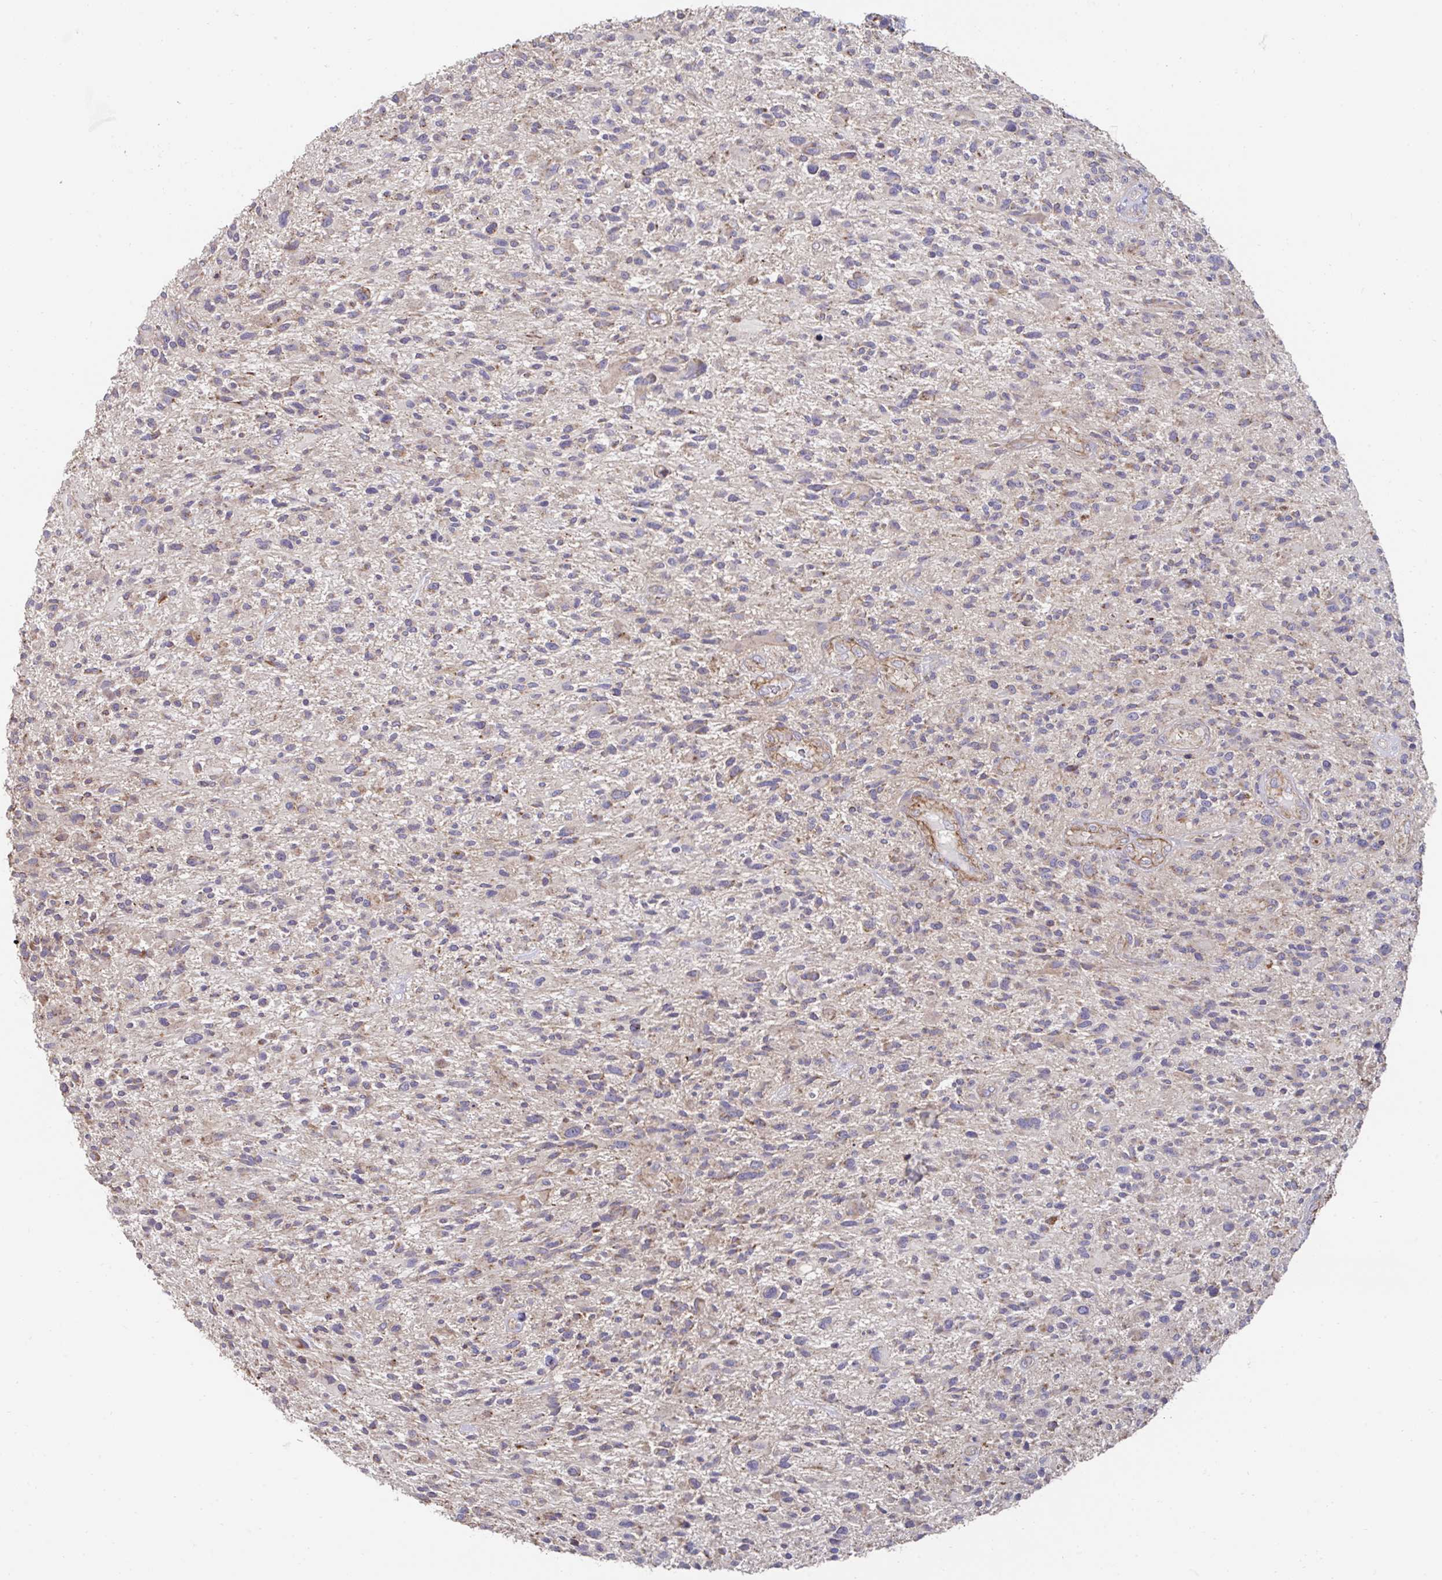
{"staining": {"intensity": "weak", "quantity": "25%-75%", "location": "cytoplasmic/membranous"}, "tissue": "glioma", "cell_type": "Tumor cells", "image_type": "cancer", "snomed": [{"axis": "morphology", "description": "Glioma, malignant, High grade"}, {"axis": "topography", "description": "Brain"}], "caption": "Immunohistochemistry staining of glioma, which shows low levels of weak cytoplasmic/membranous expression in approximately 25%-75% of tumor cells indicating weak cytoplasmic/membranous protein staining. The staining was performed using DAB (brown) for protein detection and nuclei were counterstained in hematoxylin (blue).", "gene": "DZANK1", "patient": {"sex": "male", "age": 47}}